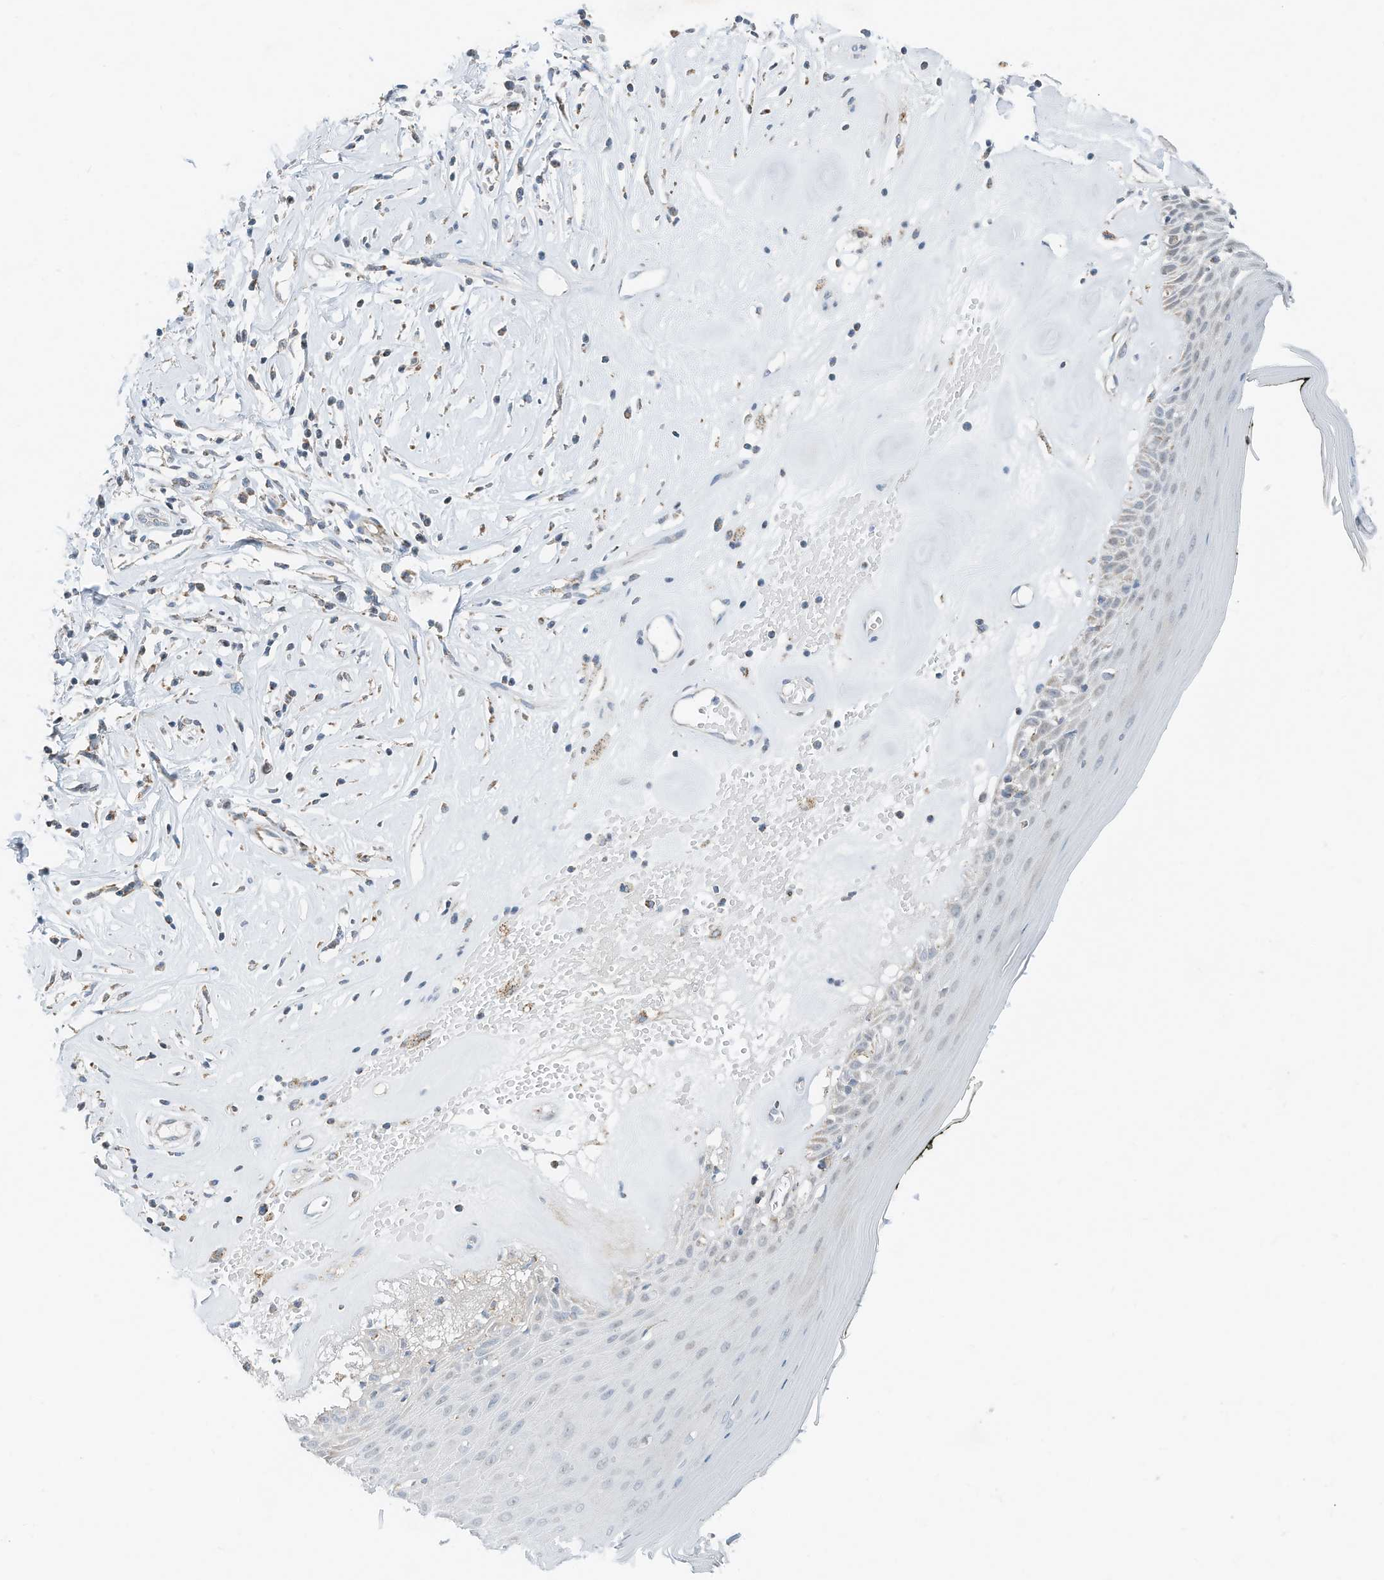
{"staining": {"intensity": "moderate", "quantity": "25%-75%", "location": "cytoplasmic/membranous"}, "tissue": "skin", "cell_type": "Epidermal cells", "image_type": "normal", "snomed": [{"axis": "morphology", "description": "Normal tissue, NOS"}, {"axis": "morphology", "description": "Inflammation, NOS"}, {"axis": "topography", "description": "Vulva"}], "caption": "This micrograph shows immunohistochemistry (IHC) staining of unremarkable skin, with medium moderate cytoplasmic/membranous staining in about 25%-75% of epidermal cells.", "gene": "RMND1", "patient": {"sex": "female", "age": 84}}